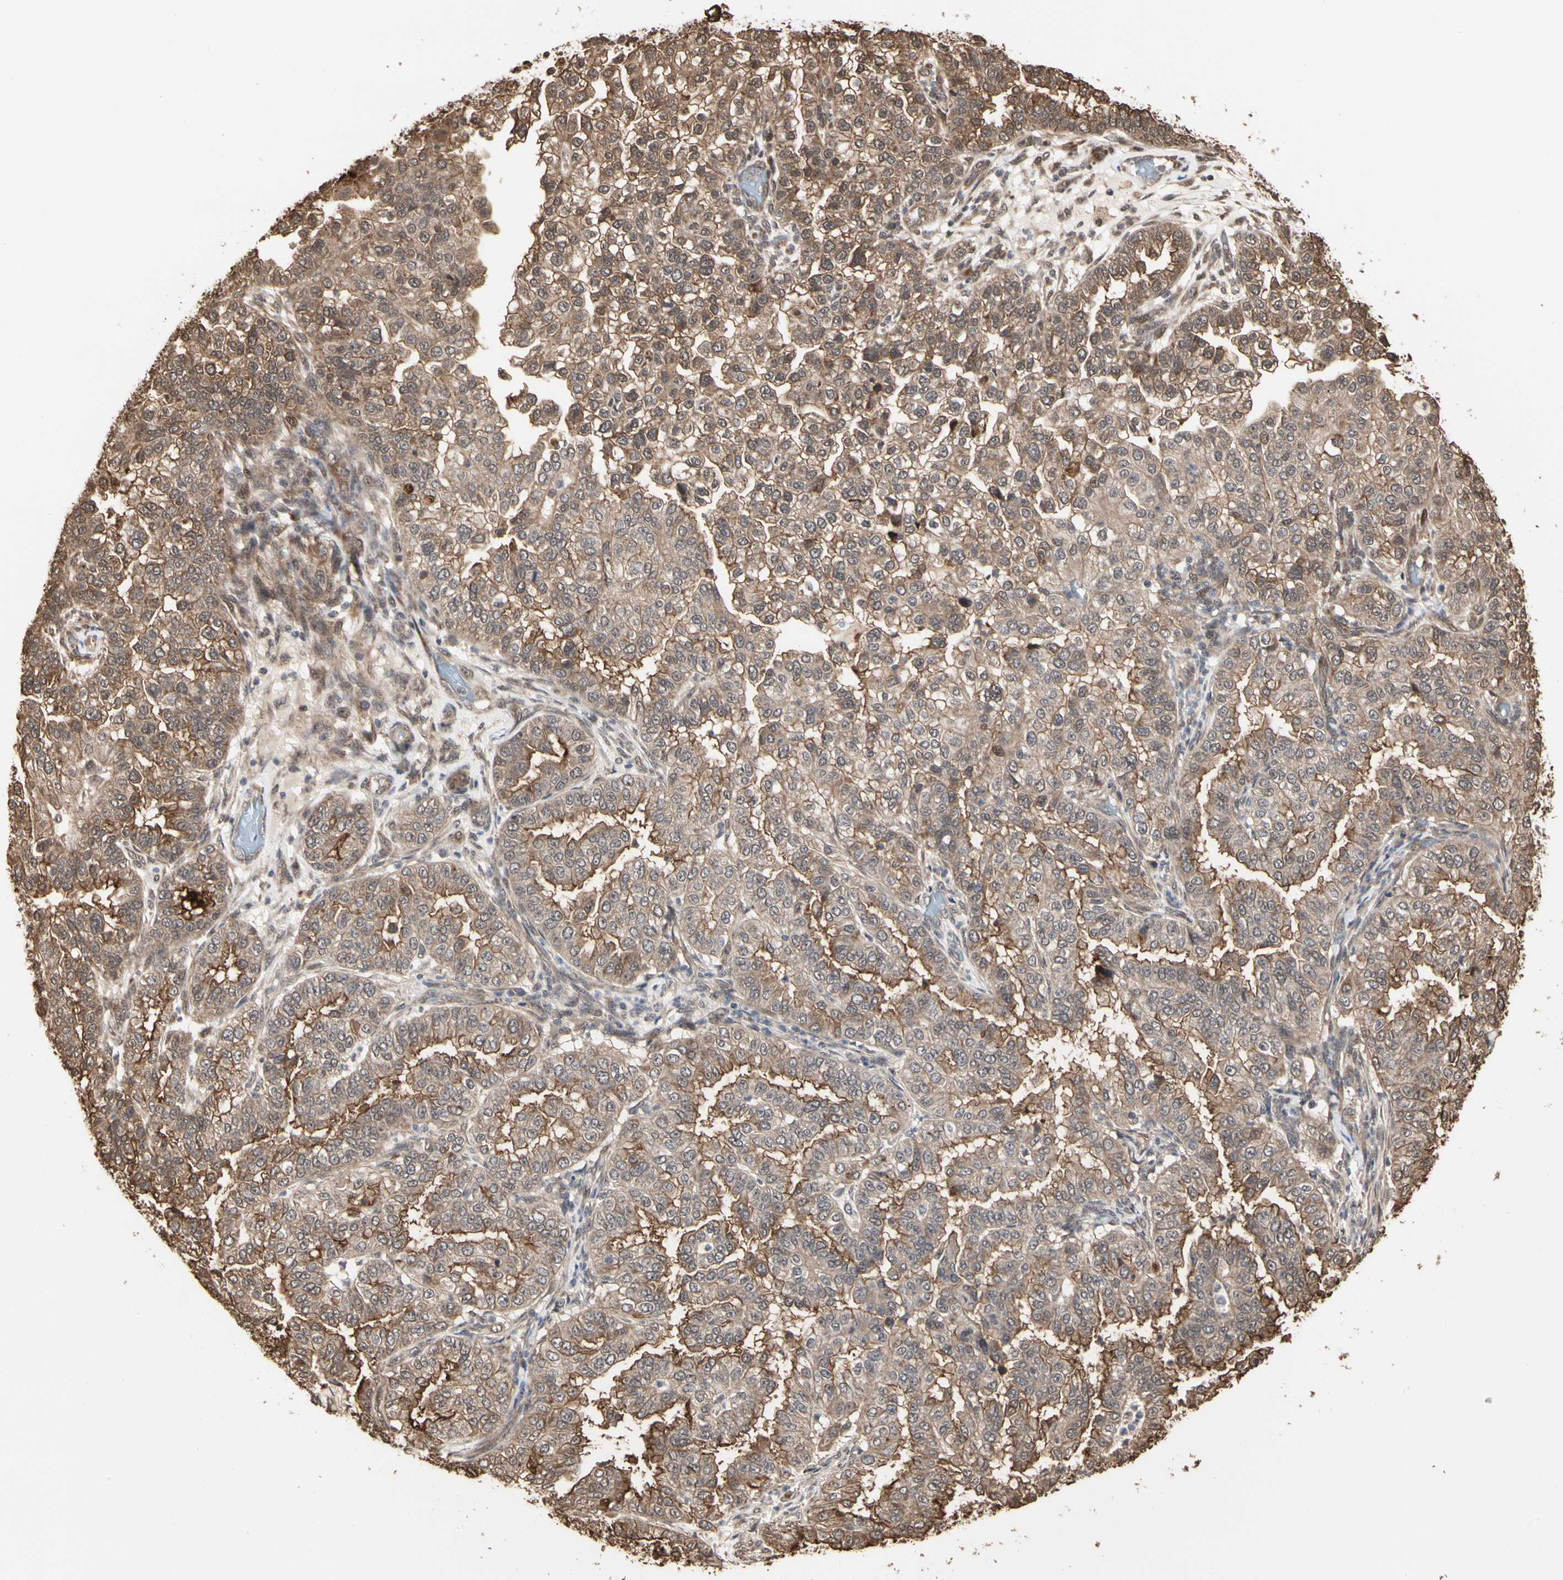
{"staining": {"intensity": "moderate", "quantity": ">75%", "location": "cytoplasmic/membranous"}, "tissue": "endometrial cancer", "cell_type": "Tumor cells", "image_type": "cancer", "snomed": [{"axis": "morphology", "description": "Adenocarcinoma, NOS"}, {"axis": "topography", "description": "Endometrium"}], "caption": "Human adenocarcinoma (endometrial) stained with a brown dye exhibits moderate cytoplasmic/membranous positive expression in about >75% of tumor cells.", "gene": "TAOK1", "patient": {"sex": "female", "age": 85}}